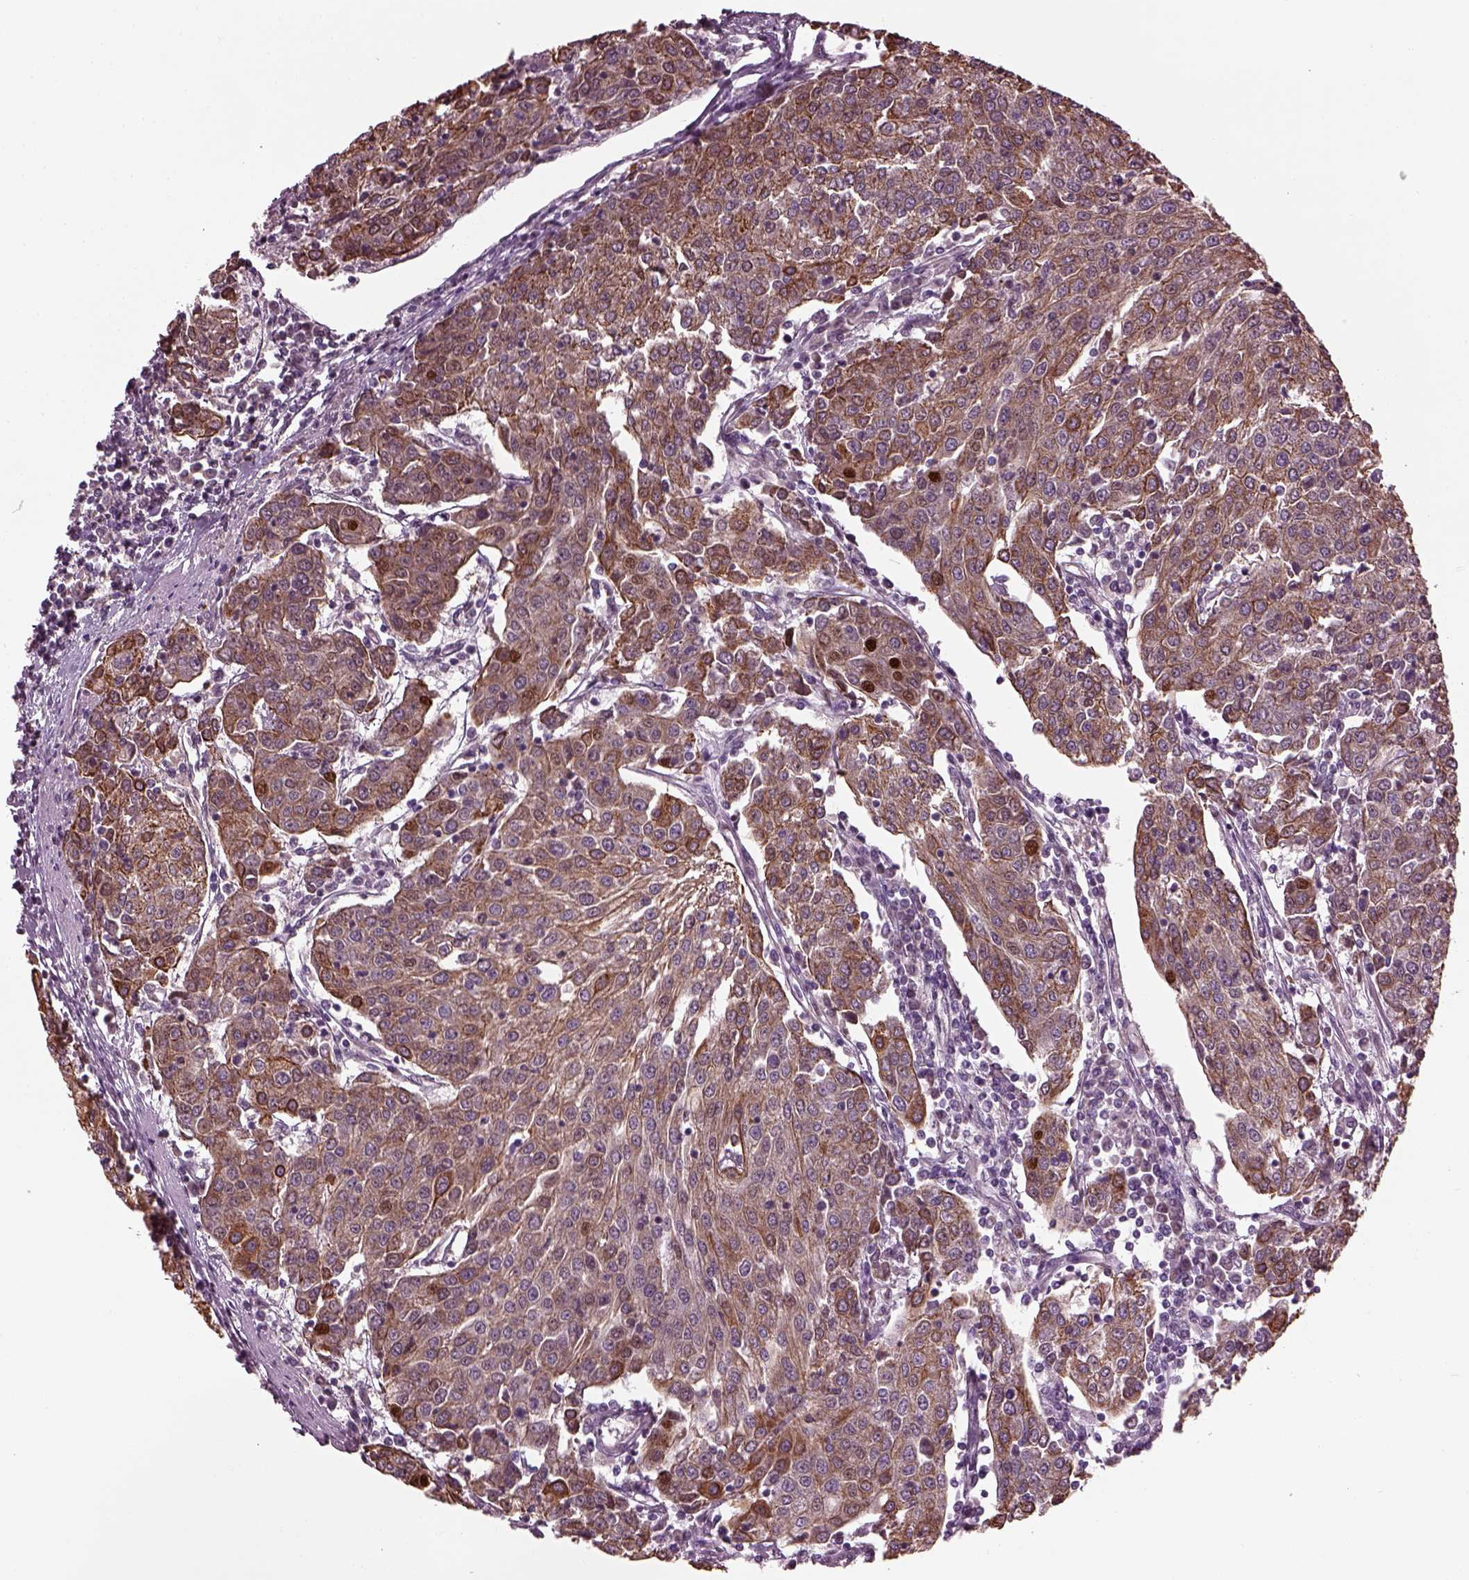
{"staining": {"intensity": "moderate", "quantity": "25%-75%", "location": "cytoplasmic/membranous"}, "tissue": "urothelial cancer", "cell_type": "Tumor cells", "image_type": "cancer", "snomed": [{"axis": "morphology", "description": "Urothelial carcinoma, High grade"}, {"axis": "topography", "description": "Urinary bladder"}], "caption": "There is medium levels of moderate cytoplasmic/membranous expression in tumor cells of urothelial cancer, as demonstrated by immunohistochemical staining (brown color).", "gene": "RUFY3", "patient": {"sex": "female", "age": 85}}